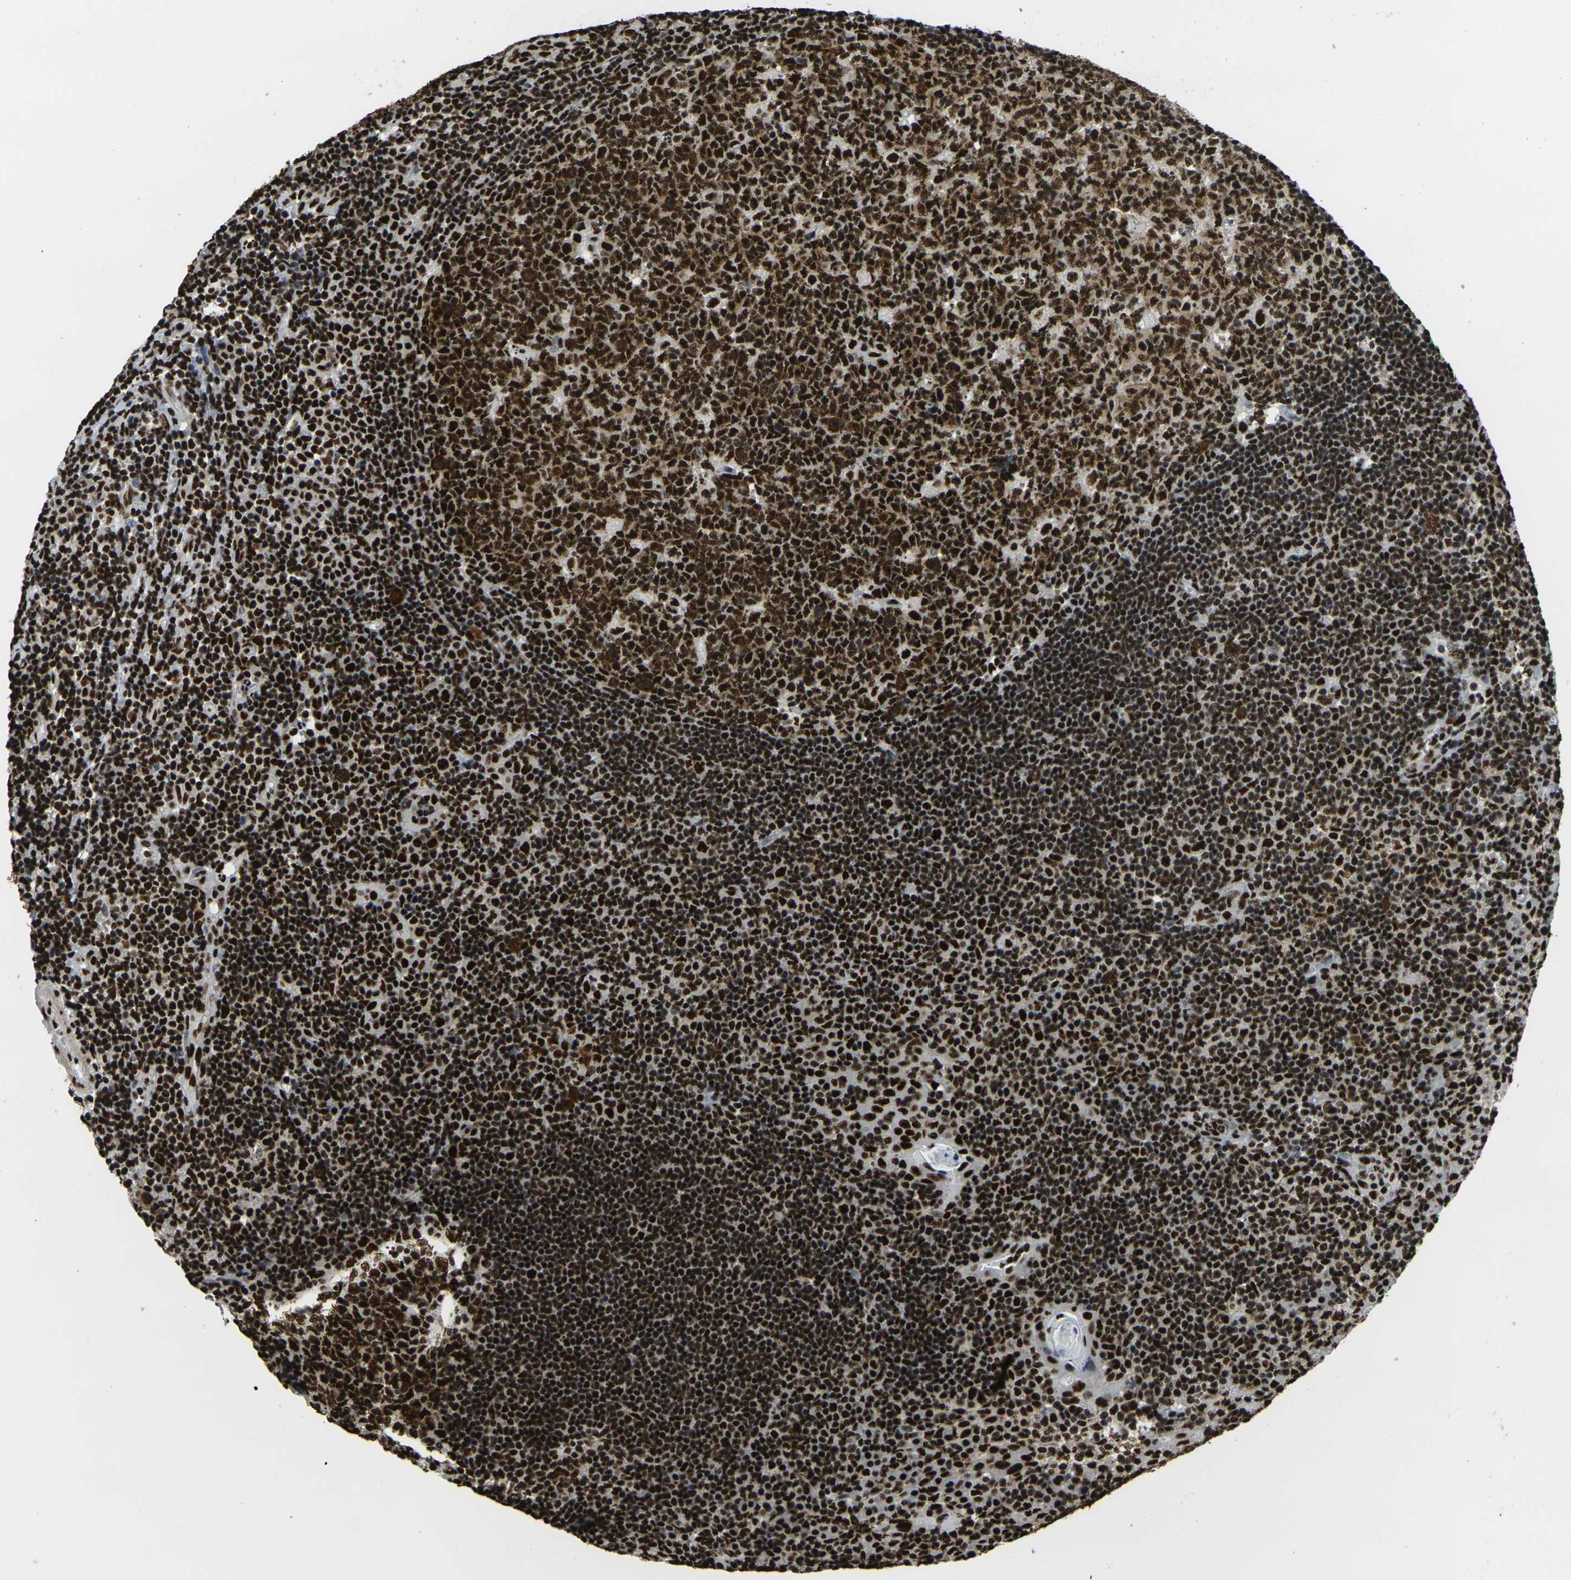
{"staining": {"intensity": "strong", "quantity": ">75%", "location": "nuclear"}, "tissue": "tonsil", "cell_type": "Germinal center cells", "image_type": "normal", "snomed": [{"axis": "morphology", "description": "Normal tissue, NOS"}, {"axis": "topography", "description": "Tonsil"}], "caption": "Immunohistochemical staining of benign tonsil displays strong nuclear protein positivity in approximately >75% of germinal center cells. (Stains: DAB (3,3'-diaminobenzidine) in brown, nuclei in blue, Microscopy: brightfield microscopy at high magnification).", "gene": "SMARCC1", "patient": {"sex": "female", "age": 40}}